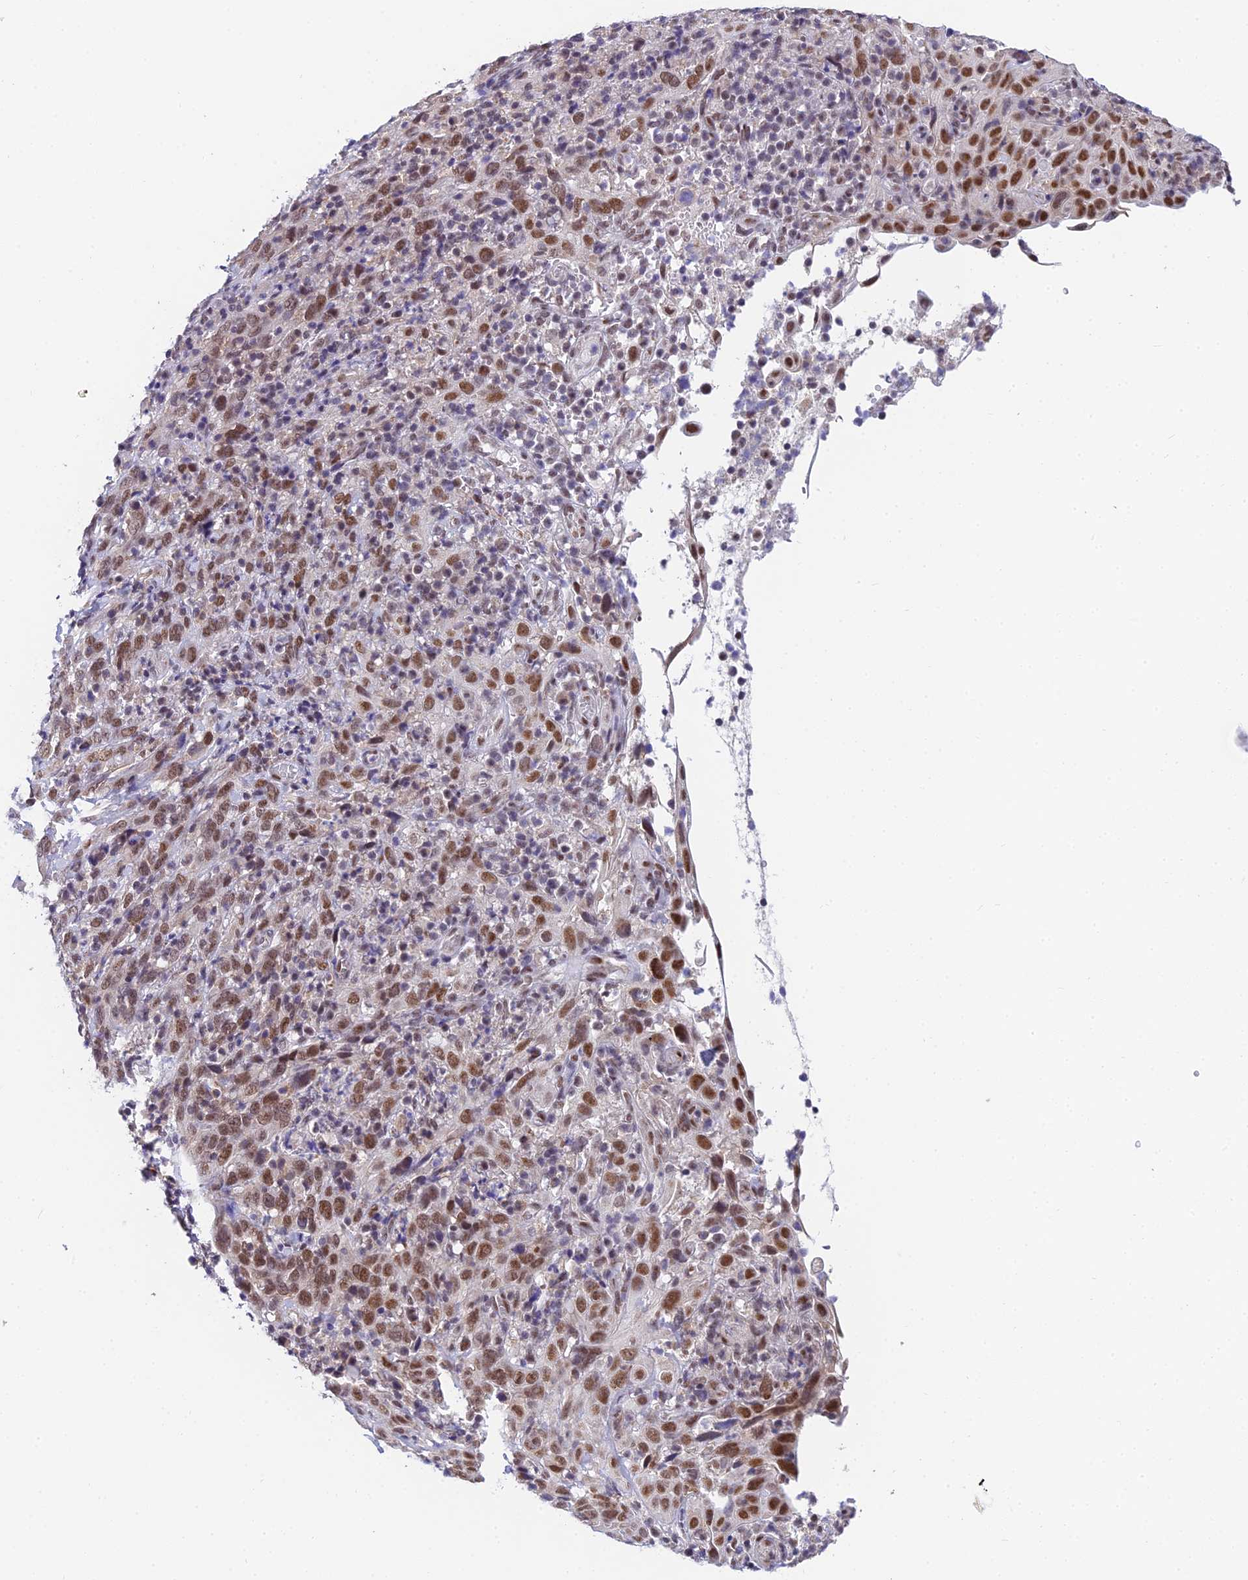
{"staining": {"intensity": "moderate", "quantity": ">75%", "location": "nuclear"}, "tissue": "cervical cancer", "cell_type": "Tumor cells", "image_type": "cancer", "snomed": [{"axis": "morphology", "description": "Squamous cell carcinoma, NOS"}, {"axis": "topography", "description": "Cervix"}], "caption": "Human cervical cancer stained with a protein marker demonstrates moderate staining in tumor cells.", "gene": "C2orf49", "patient": {"sex": "female", "age": 46}}